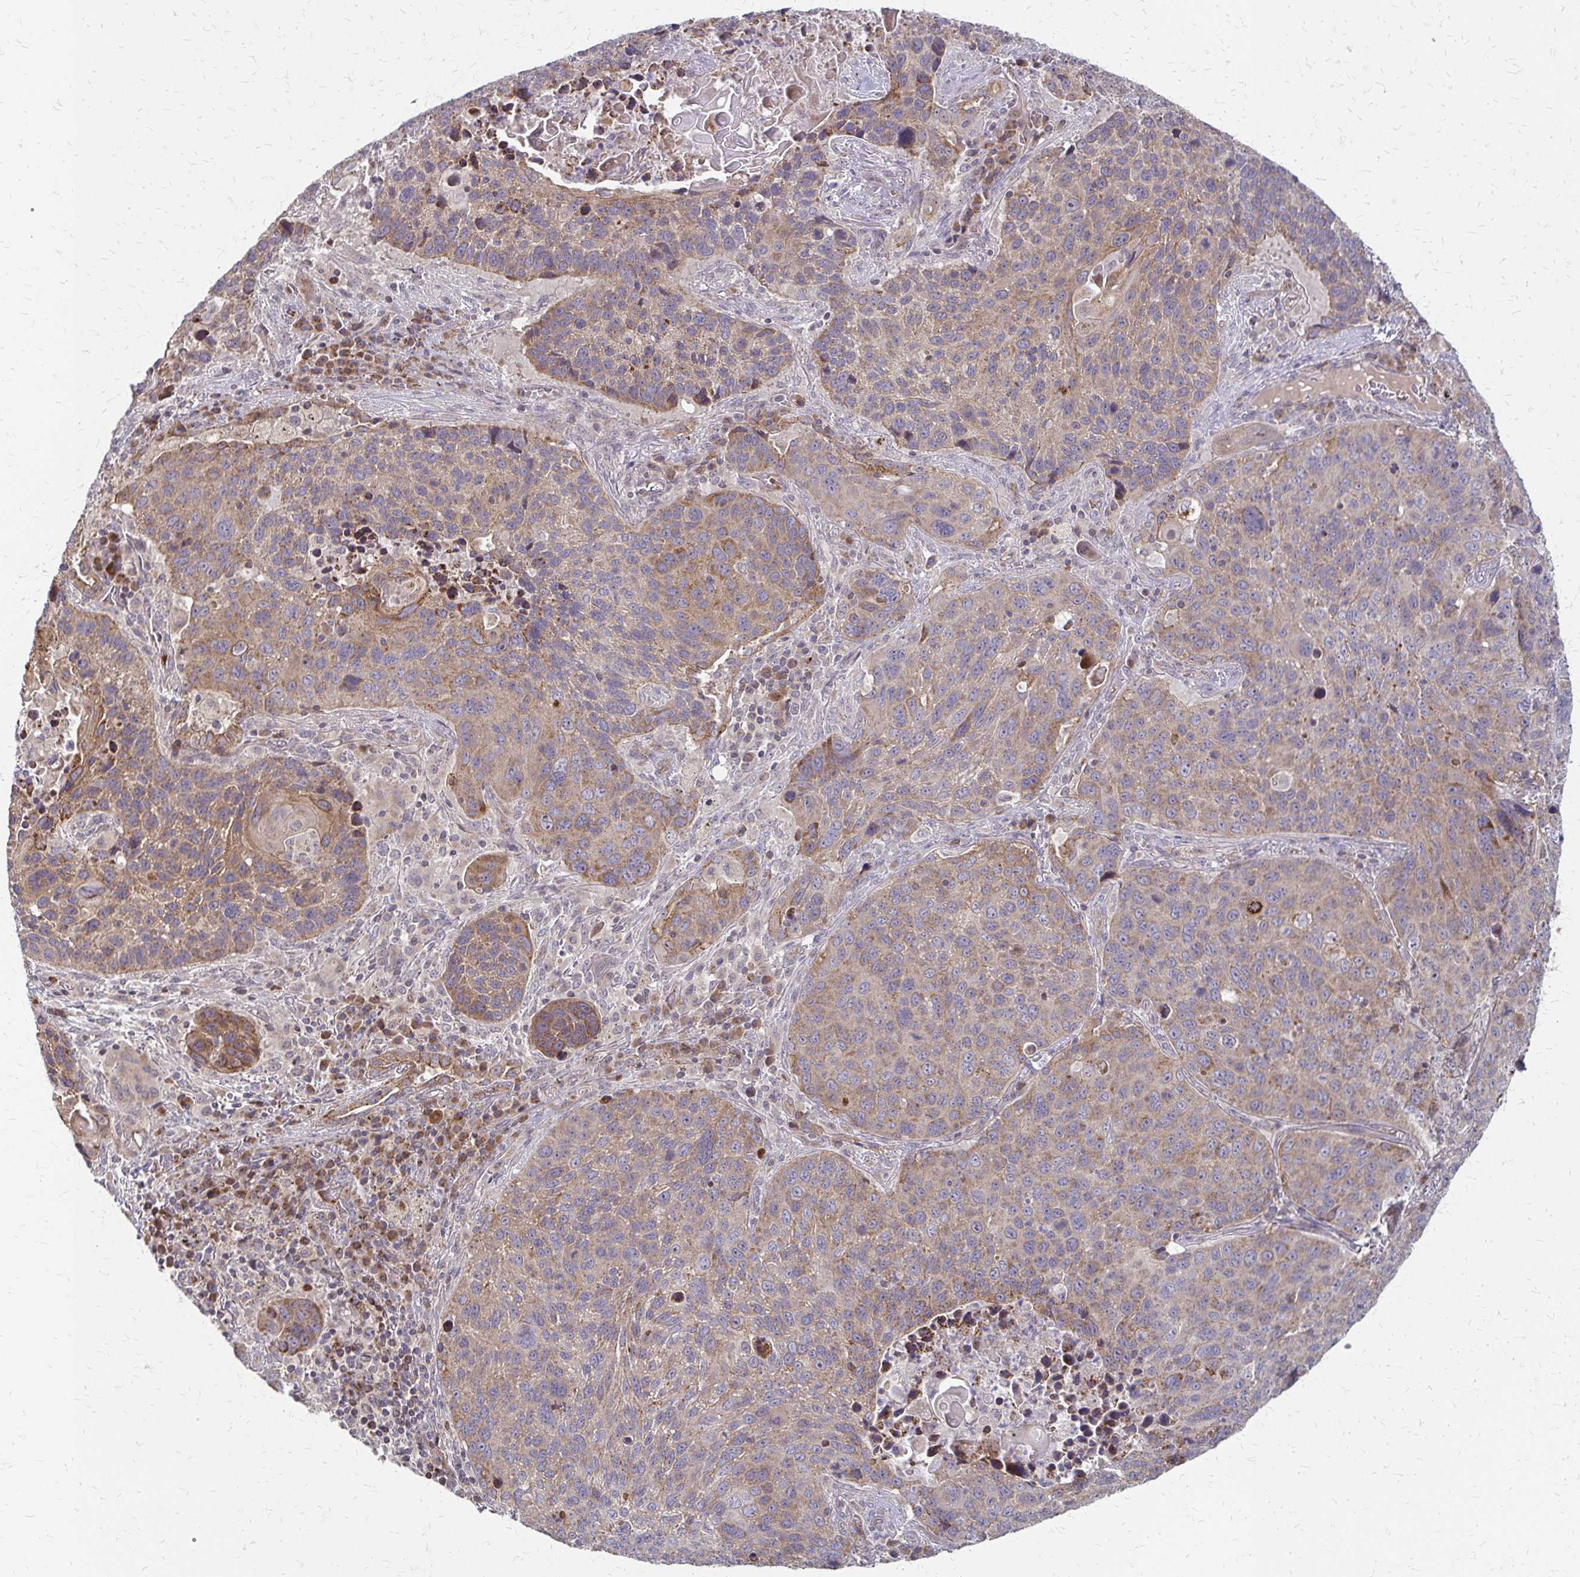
{"staining": {"intensity": "moderate", "quantity": ">75%", "location": "cytoplasmic/membranous"}, "tissue": "lung cancer", "cell_type": "Tumor cells", "image_type": "cancer", "snomed": [{"axis": "morphology", "description": "Squamous cell carcinoma, NOS"}, {"axis": "topography", "description": "Lung"}], "caption": "Squamous cell carcinoma (lung) stained with DAB (3,3'-diaminobenzidine) immunohistochemistry (IHC) displays medium levels of moderate cytoplasmic/membranous expression in about >75% of tumor cells.", "gene": "ZNF383", "patient": {"sex": "male", "age": 68}}